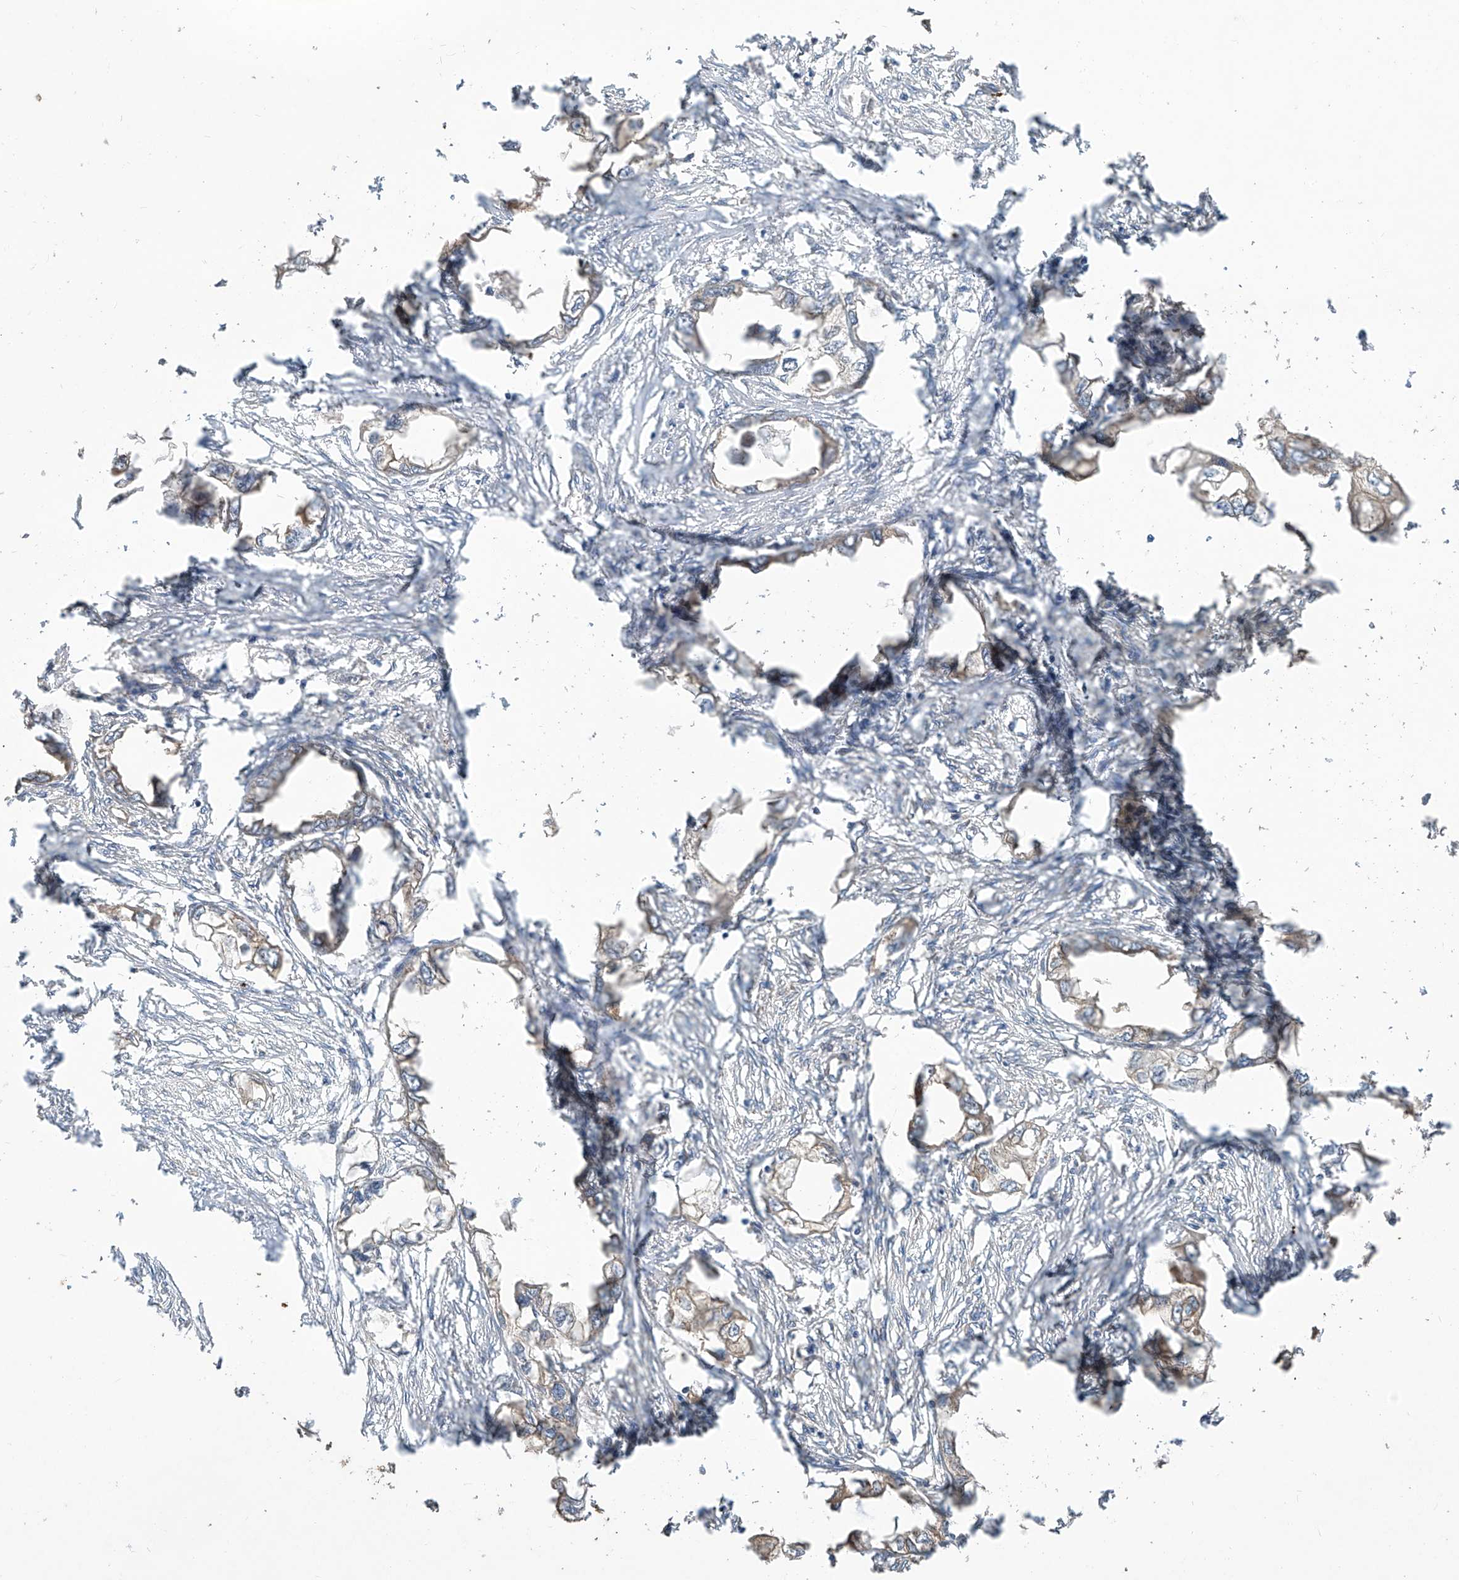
{"staining": {"intensity": "weak", "quantity": ">75%", "location": "cytoplasmic/membranous"}, "tissue": "endometrial cancer", "cell_type": "Tumor cells", "image_type": "cancer", "snomed": [{"axis": "morphology", "description": "Adenocarcinoma, NOS"}, {"axis": "morphology", "description": "Adenocarcinoma, metastatic, NOS"}, {"axis": "topography", "description": "Adipose tissue"}, {"axis": "topography", "description": "Endometrium"}], "caption": "Weak cytoplasmic/membranous protein expression is present in approximately >75% of tumor cells in endometrial adenocarcinoma.", "gene": "AGBL5", "patient": {"sex": "female", "age": 67}}